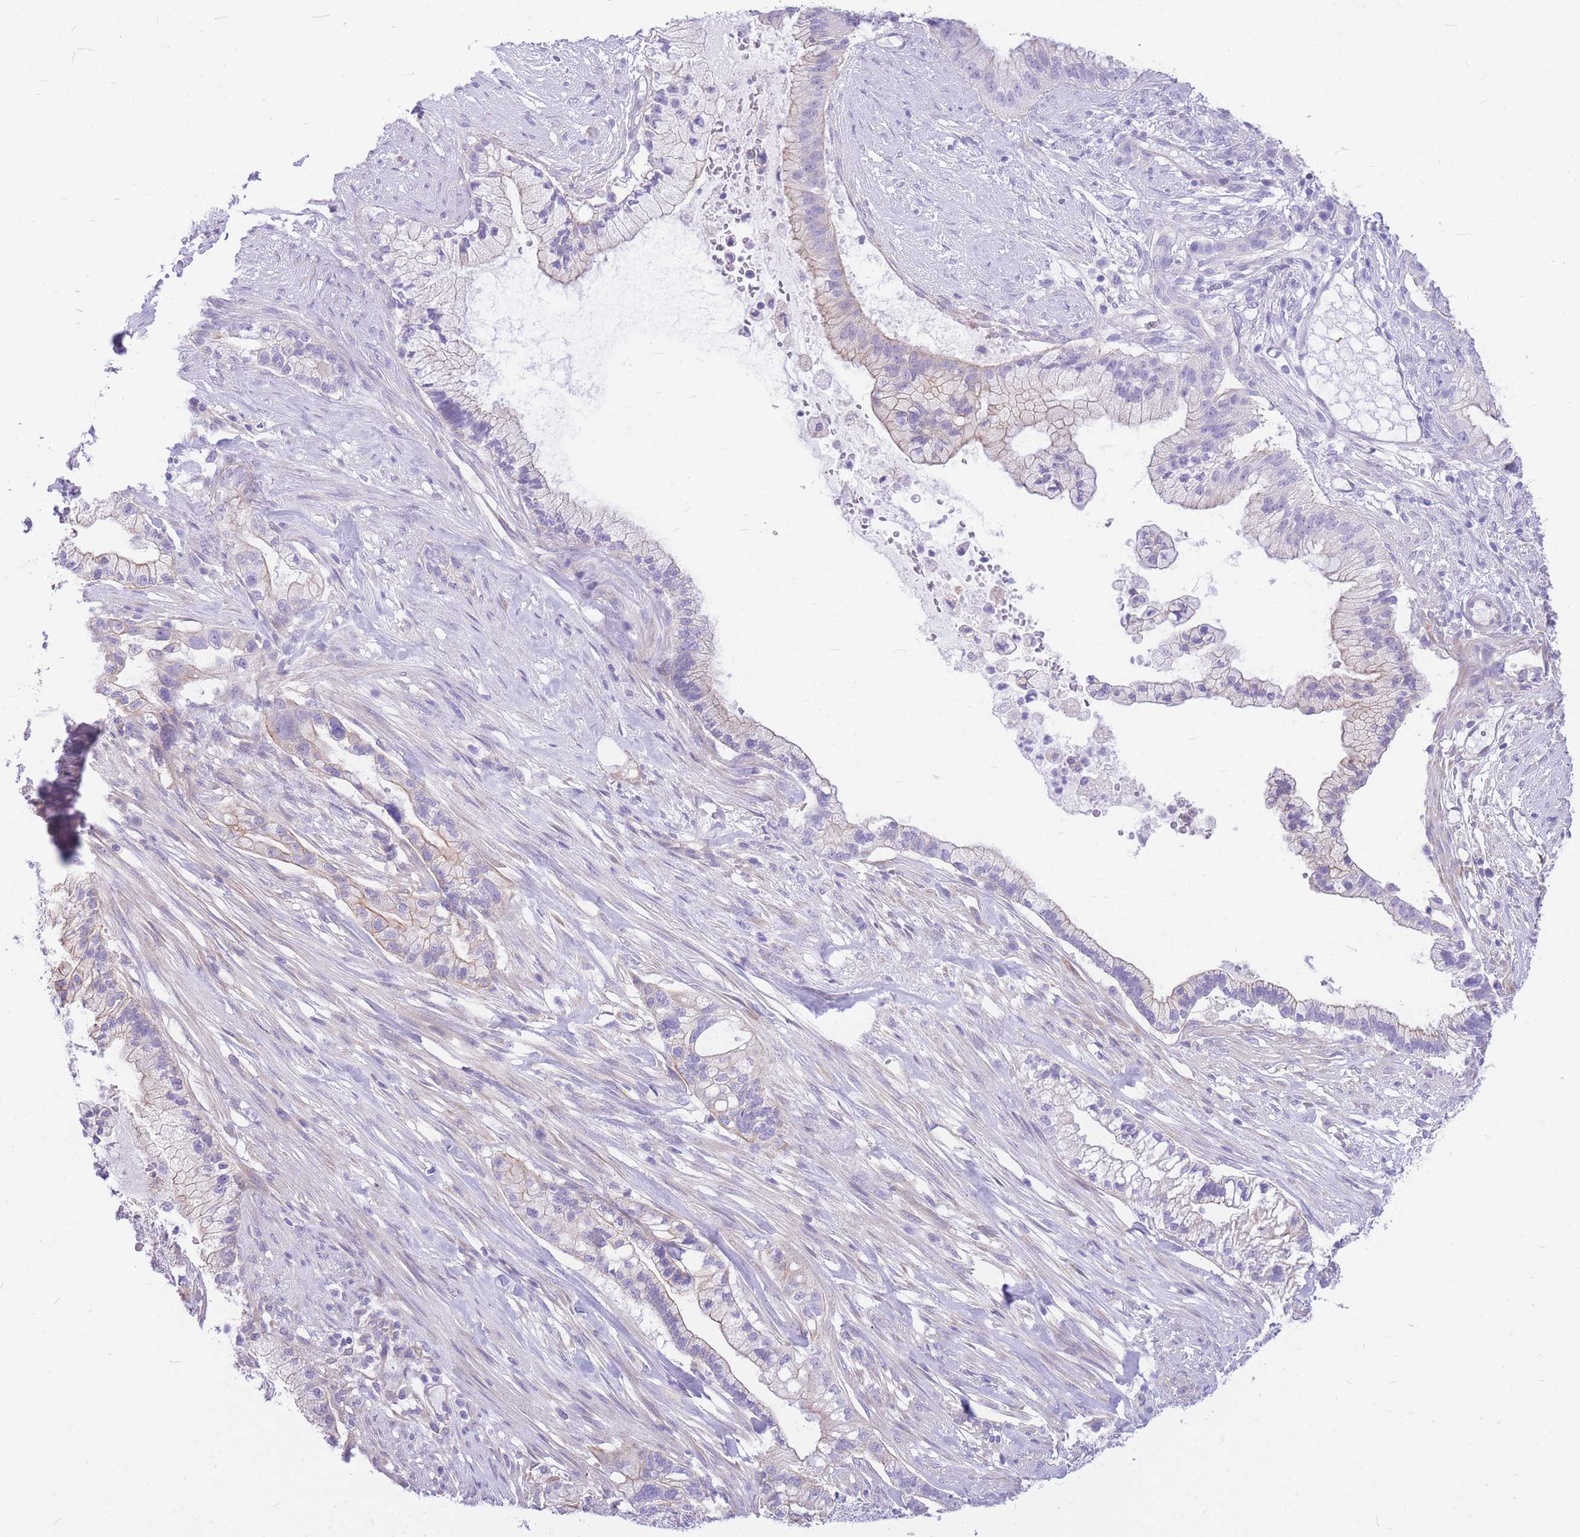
{"staining": {"intensity": "weak", "quantity": "<25%", "location": "cytoplasmic/membranous"}, "tissue": "pancreatic cancer", "cell_type": "Tumor cells", "image_type": "cancer", "snomed": [{"axis": "morphology", "description": "Adenocarcinoma, NOS"}, {"axis": "topography", "description": "Pancreas"}], "caption": "Immunohistochemical staining of pancreatic cancer demonstrates no significant staining in tumor cells.", "gene": "ZNF311", "patient": {"sex": "male", "age": 44}}